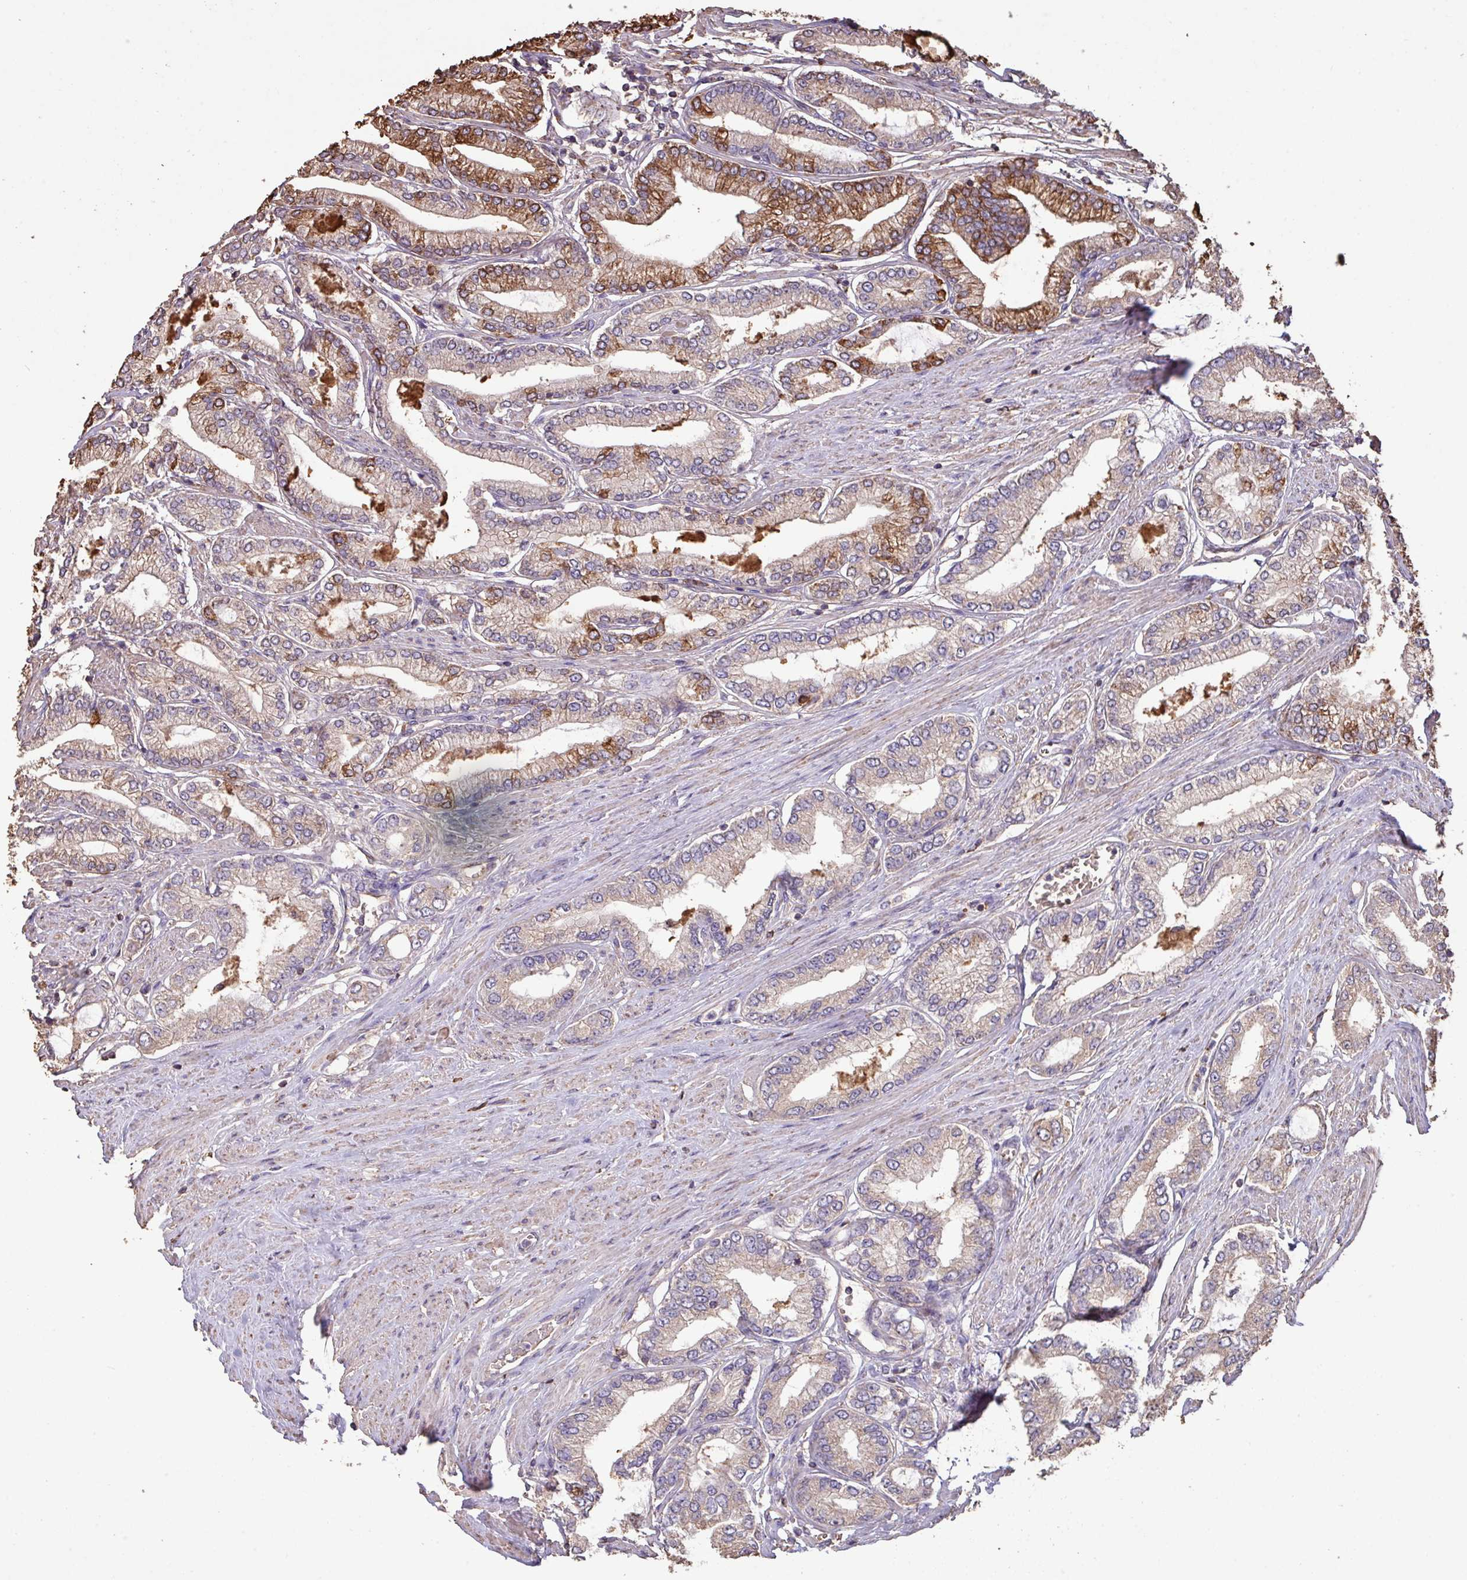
{"staining": {"intensity": "moderate", "quantity": "25%-75%", "location": "cytoplasmic/membranous"}, "tissue": "prostate cancer", "cell_type": "Tumor cells", "image_type": "cancer", "snomed": [{"axis": "morphology", "description": "Adenocarcinoma, Low grade"}, {"axis": "topography", "description": "Prostate"}], "caption": "Immunohistochemistry (IHC) (DAB) staining of prostate cancer (low-grade adenocarcinoma) demonstrates moderate cytoplasmic/membranous protein staining in about 25%-75% of tumor cells. (Brightfield microscopy of DAB IHC at high magnification).", "gene": "CAMK2B", "patient": {"sex": "male", "age": 63}}